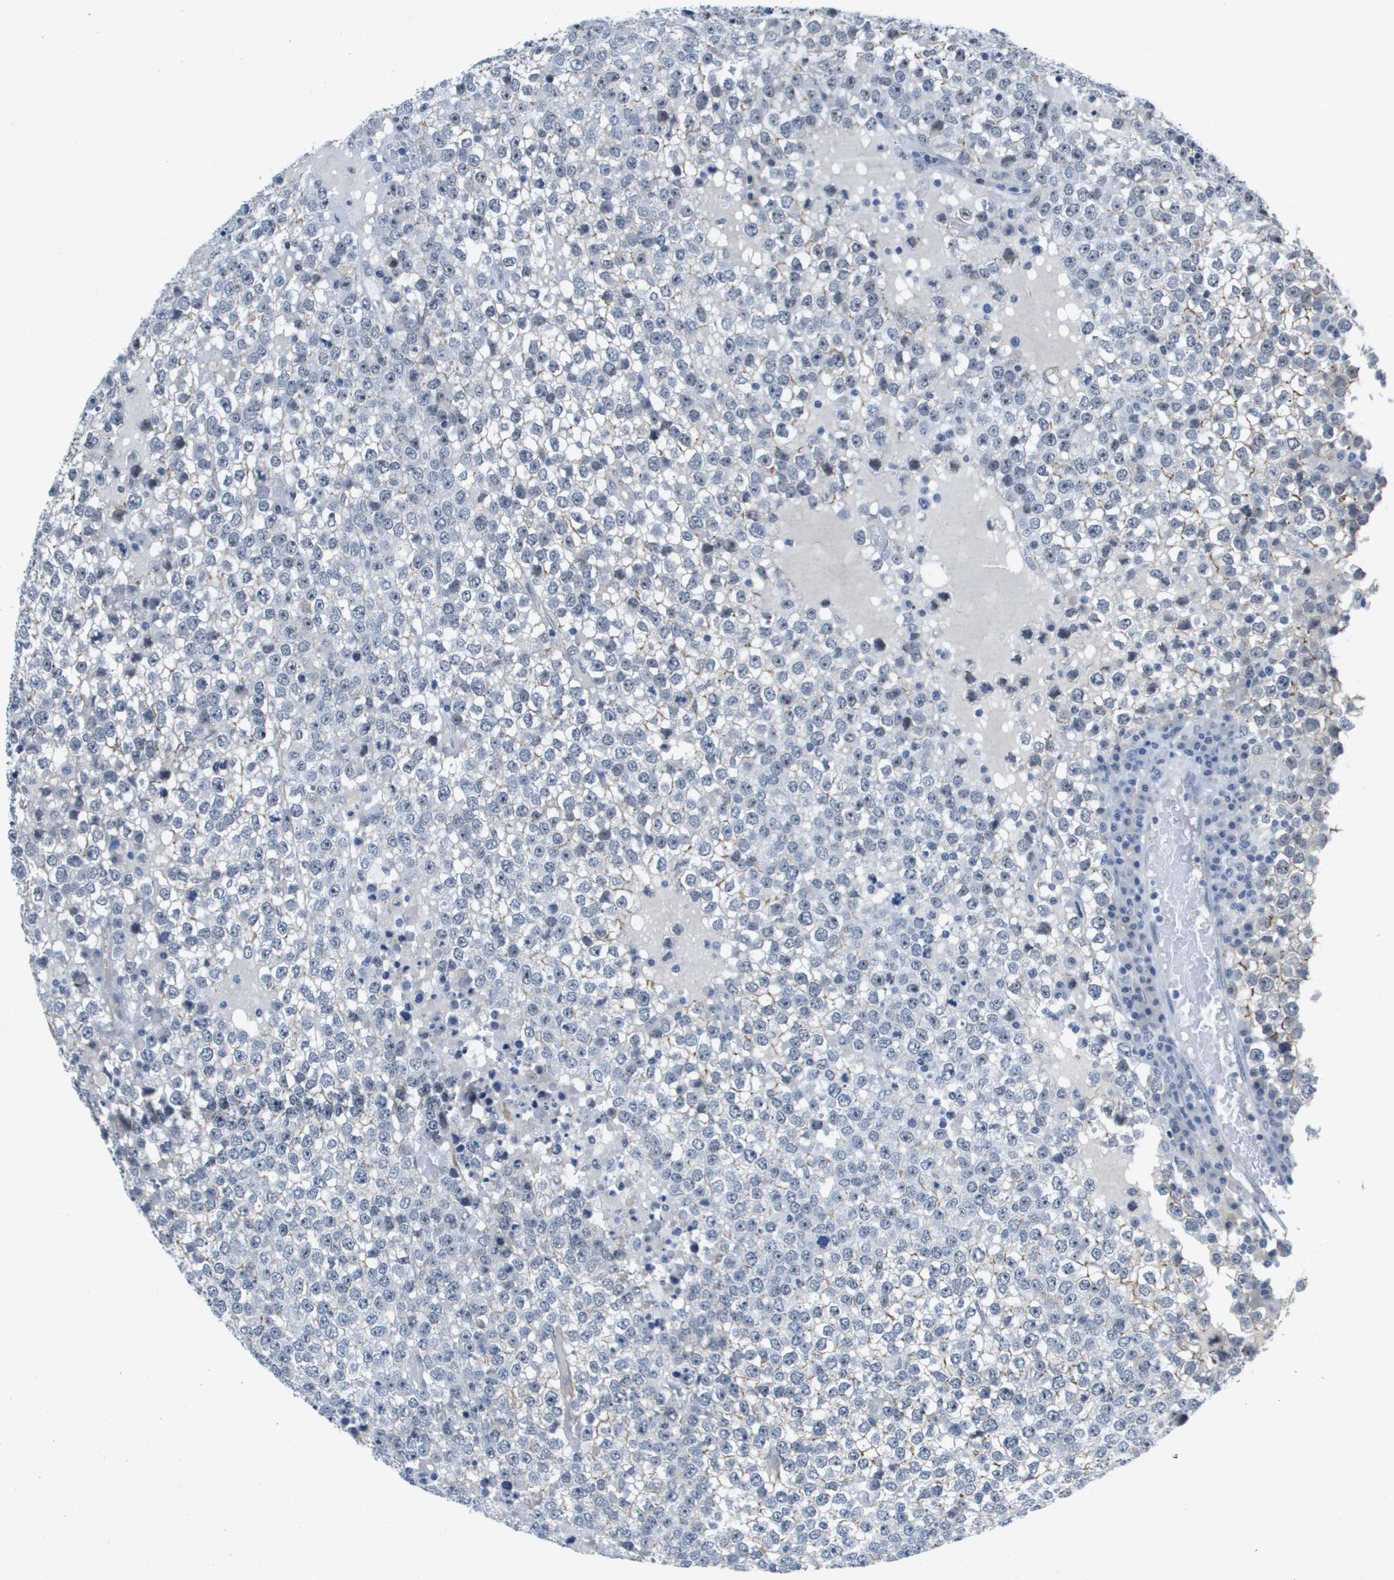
{"staining": {"intensity": "negative", "quantity": "none", "location": "none"}, "tissue": "testis cancer", "cell_type": "Tumor cells", "image_type": "cancer", "snomed": [{"axis": "morphology", "description": "Seminoma, NOS"}, {"axis": "topography", "description": "Testis"}], "caption": "An image of human seminoma (testis) is negative for staining in tumor cells.", "gene": "ITGA6", "patient": {"sex": "male", "age": 65}}